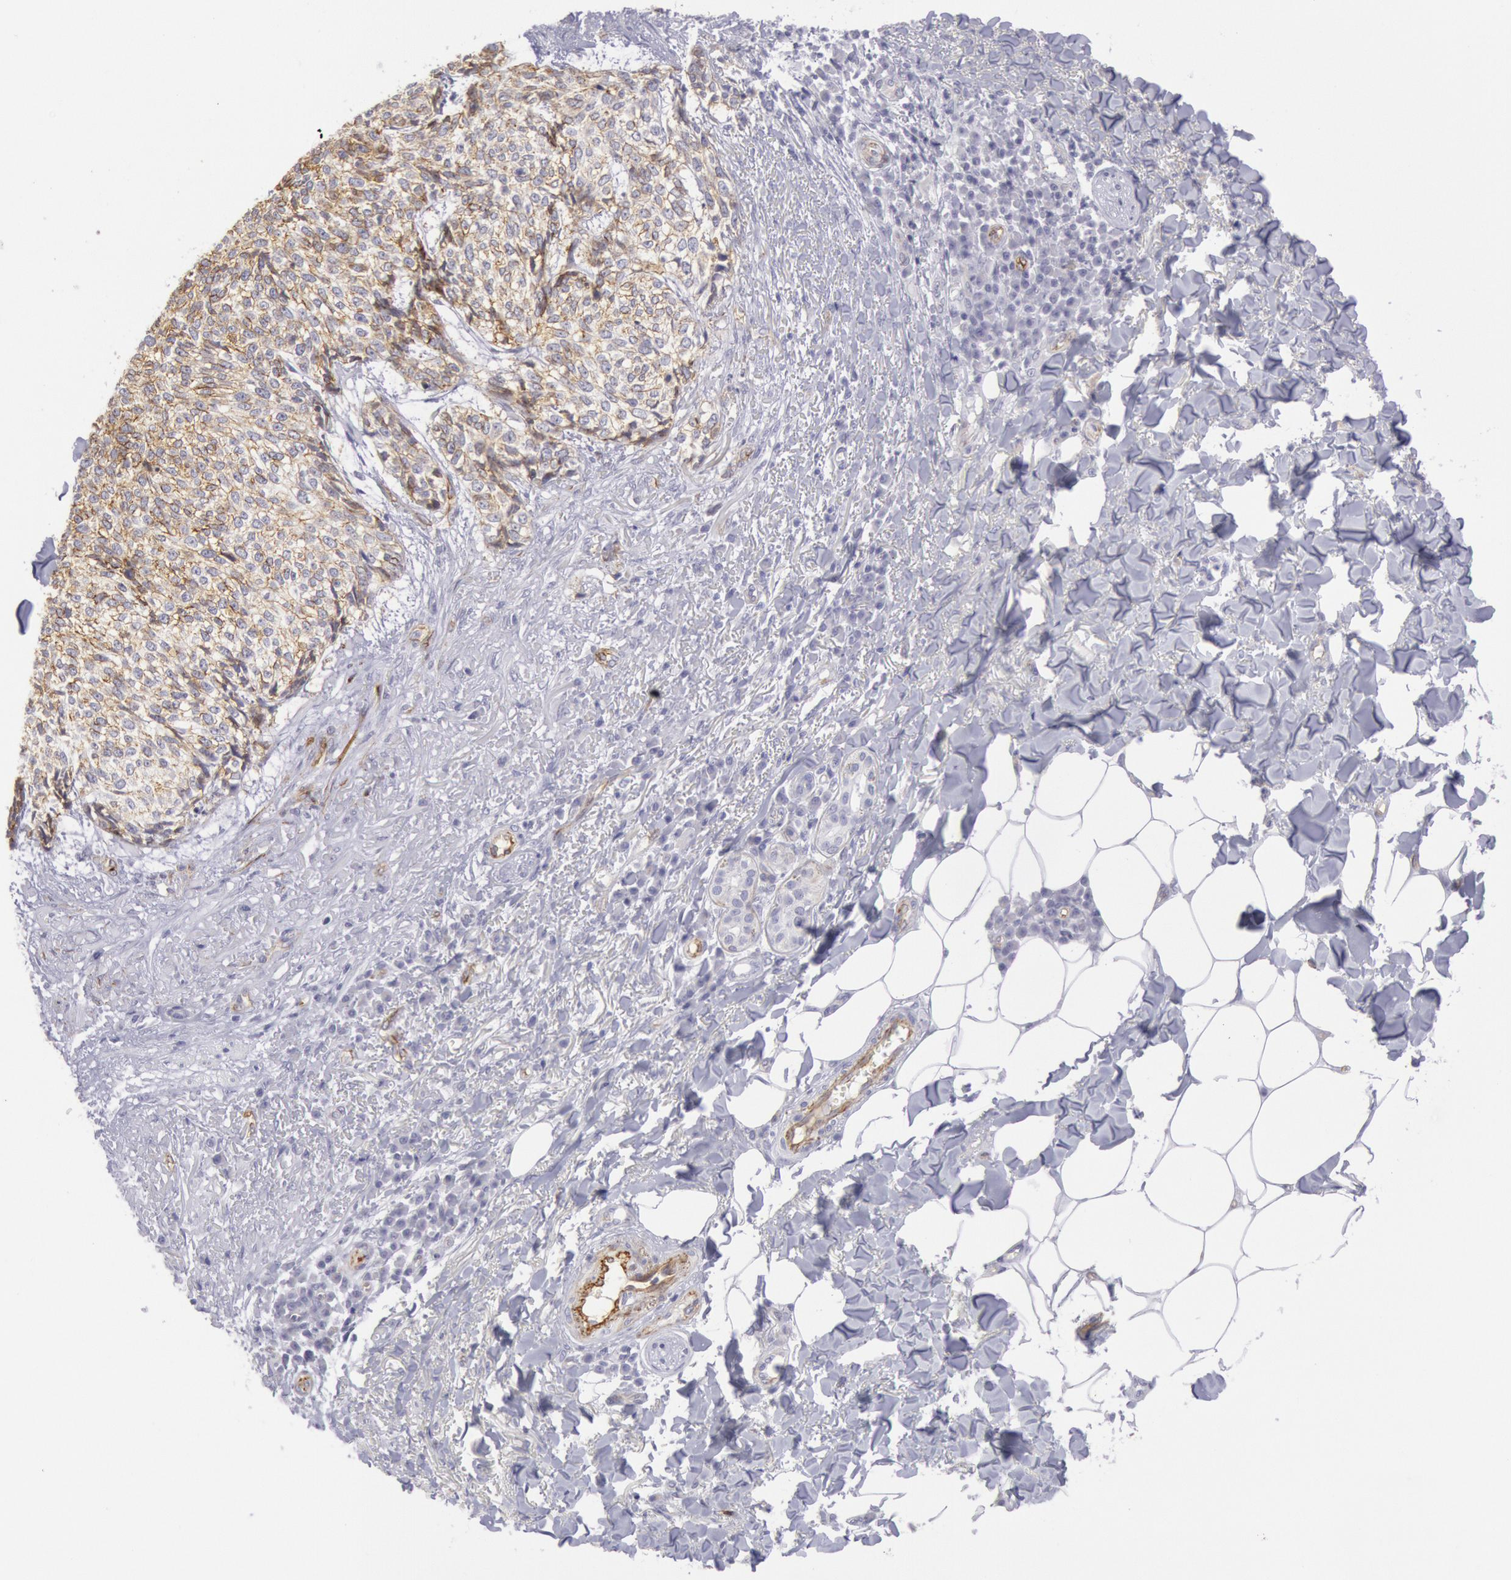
{"staining": {"intensity": "weak", "quantity": "25%-75%", "location": "cytoplasmic/membranous"}, "tissue": "skin cancer", "cell_type": "Tumor cells", "image_type": "cancer", "snomed": [{"axis": "morphology", "description": "Basal cell carcinoma"}, {"axis": "topography", "description": "Skin"}], "caption": "IHC micrograph of neoplastic tissue: human skin cancer (basal cell carcinoma) stained using IHC demonstrates low levels of weak protein expression localized specifically in the cytoplasmic/membranous of tumor cells, appearing as a cytoplasmic/membranous brown color.", "gene": "CDH13", "patient": {"sex": "female", "age": 89}}